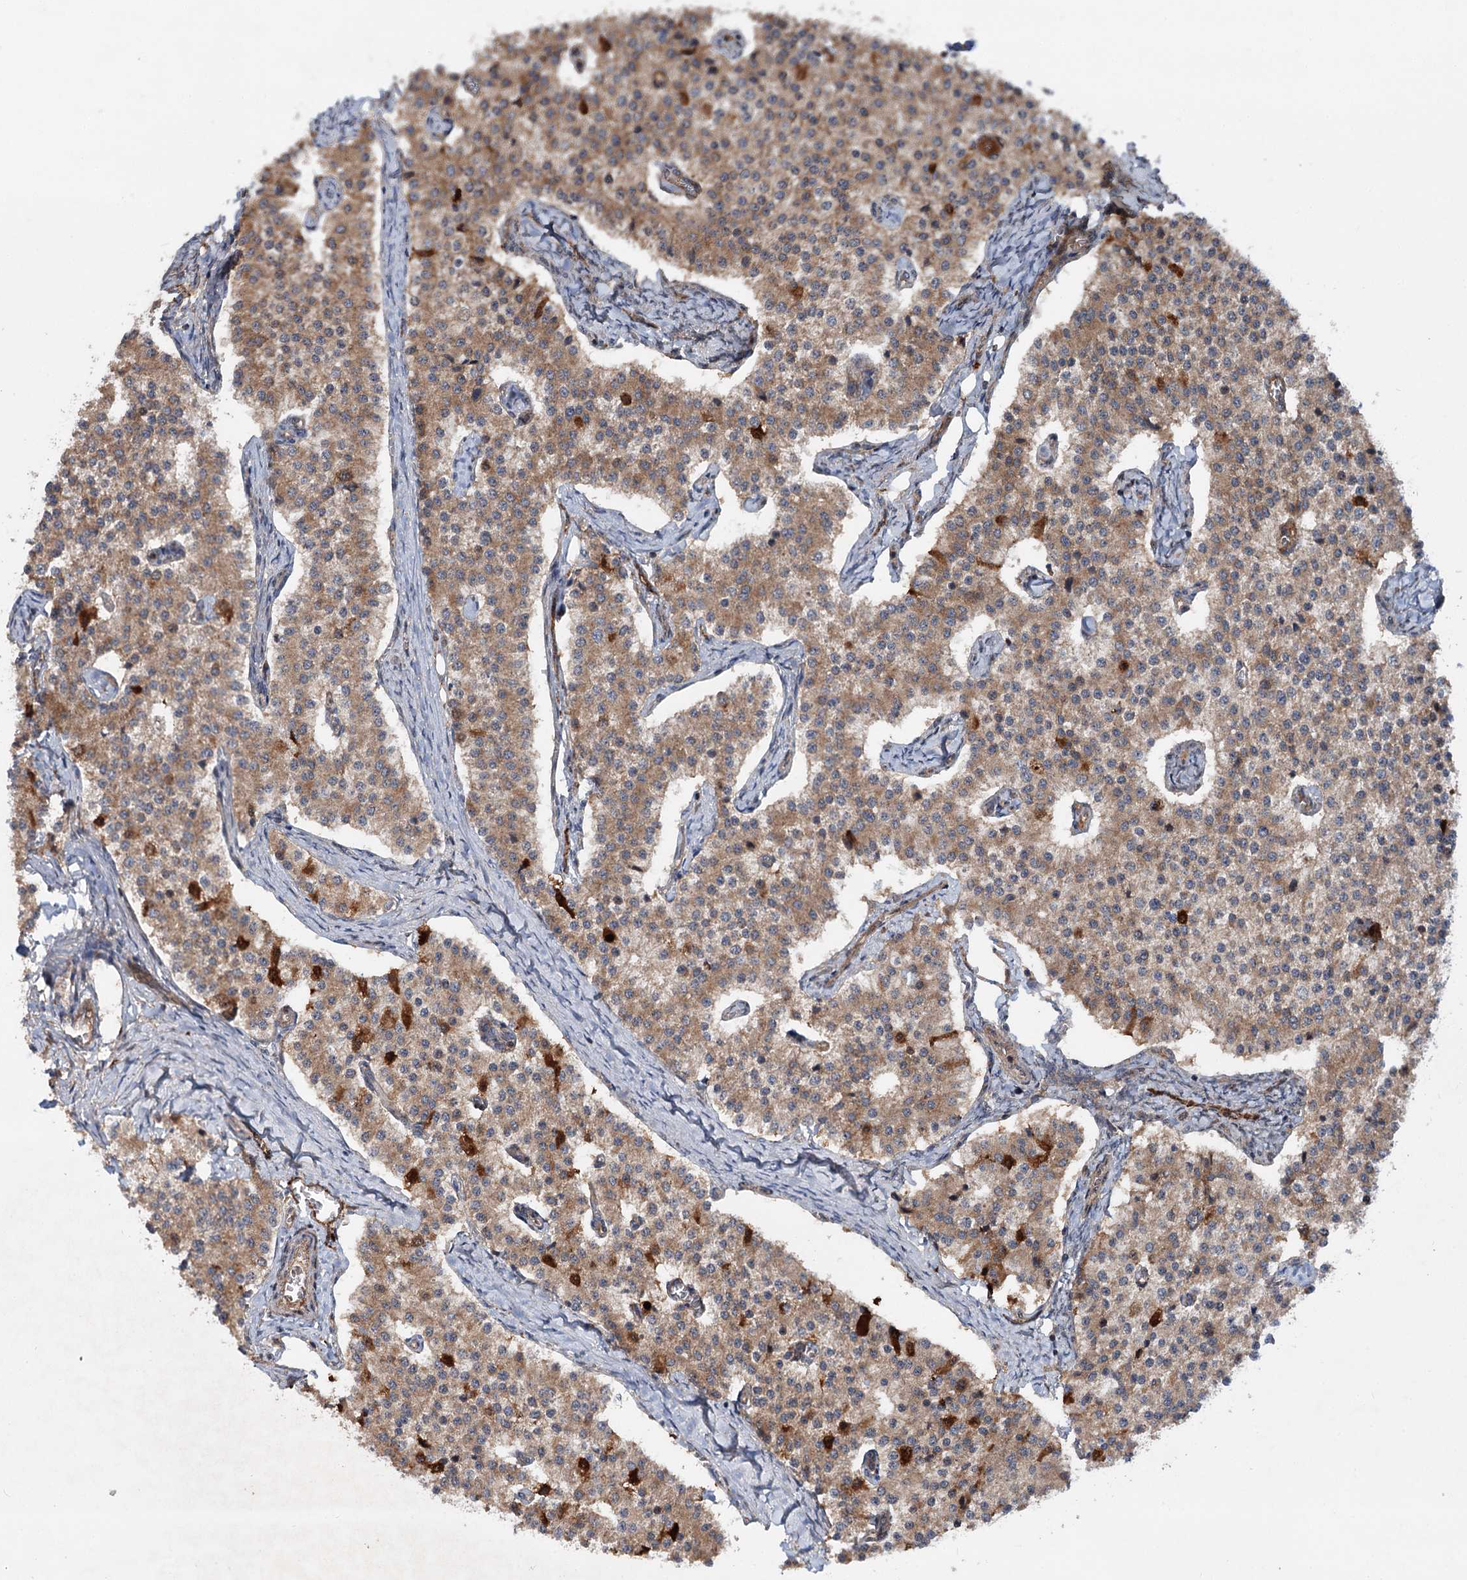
{"staining": {"intensity": "moderate", "quantity": "25%-75%", "location": "cytoplasmic/membranous"}, "tissue": "carcinoid", "cell_type": "Tumor cells", "image_type": "cancer", "snomed": [{"axis": "morphology", "description": "Carcinoid, malignant, NOS"}, {"axis": "topography", "description": "Colon"}], "caption": "High-power microscopy captured an immunohistochemistry (IHC) micrograph of malignant carcinoid, revealing moderate cytoplasmic/membranous staining in about 25%-75% of tumor cells.", "gene": "ADGRG4", "patient": {"sex": "female", "age": 52}}